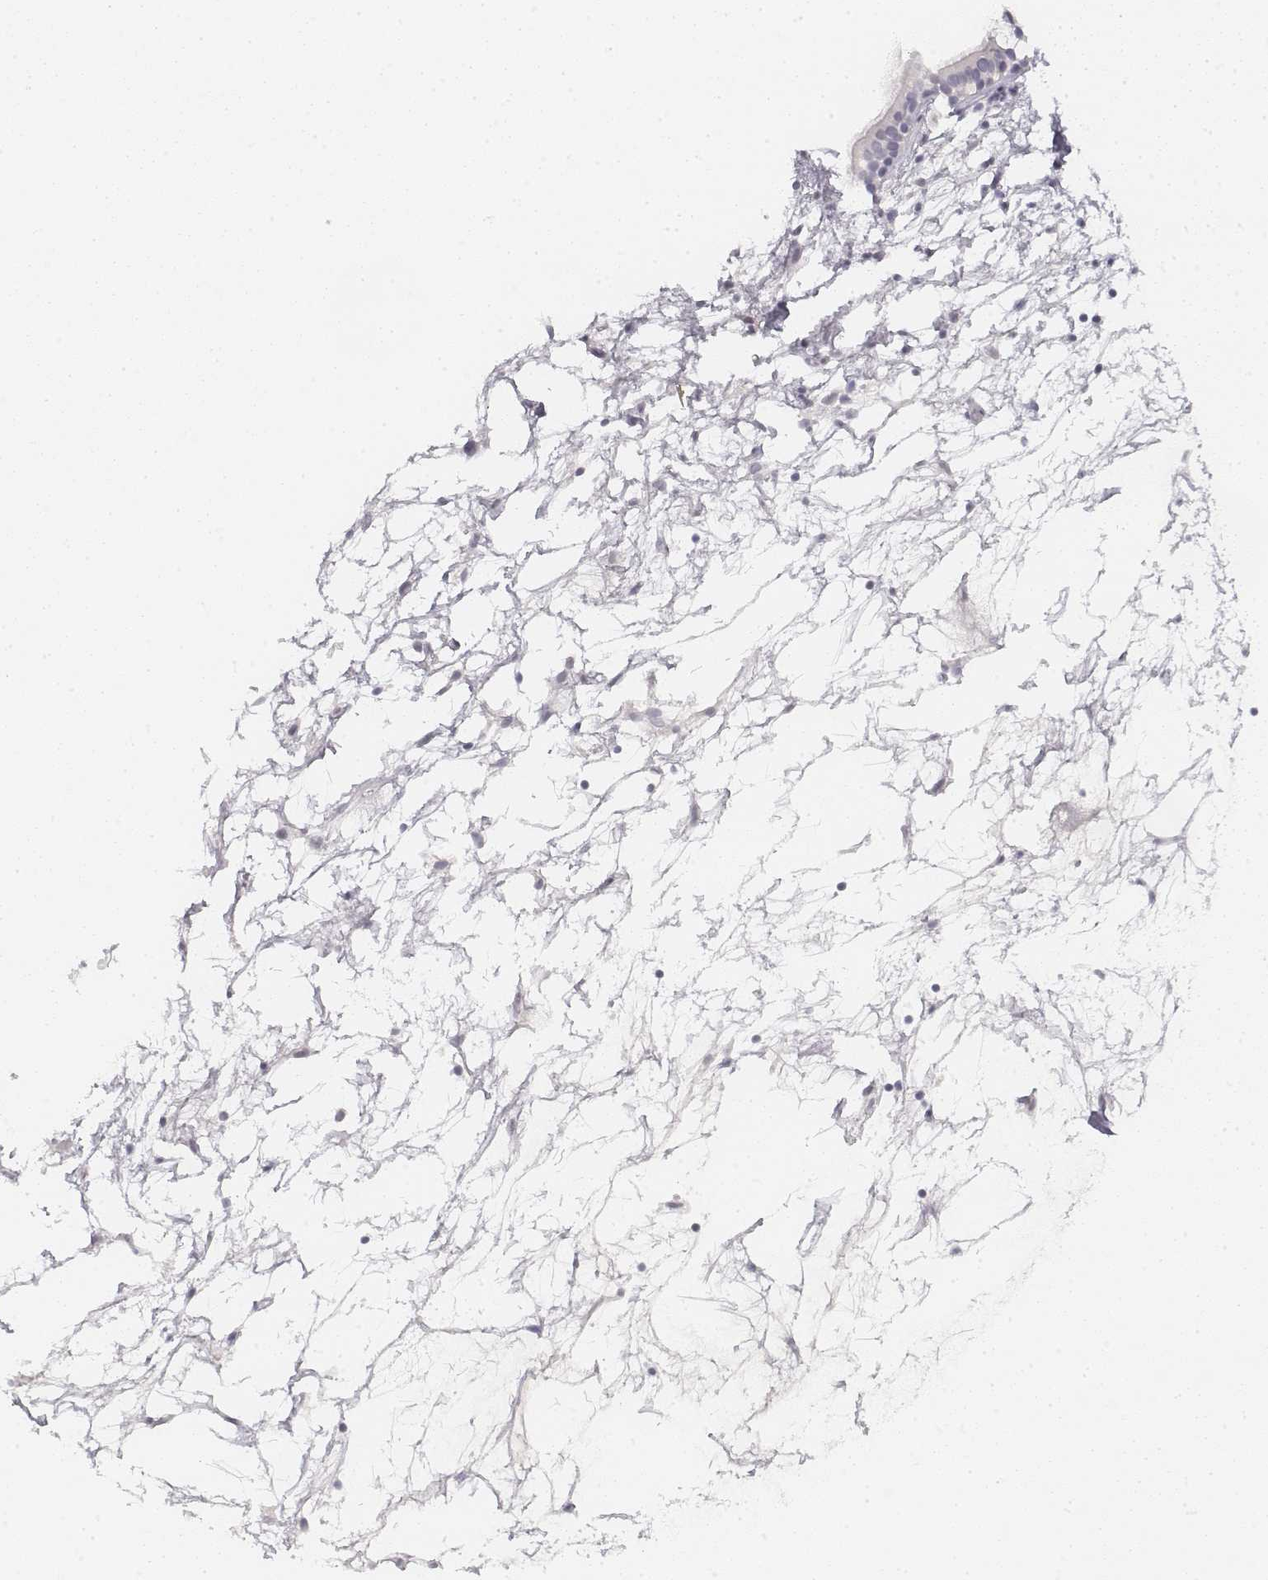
{"staining": {"intensity": "negative", "quantity": "none", "location": "none"}, "tissue": "nasopharynx", "cell_type": "Respiratory epithelial cells", "image_type": "normal", "snomed": [{"axis": "morphology", "description": "Normal tissue, NOS"}, {"axis": "topography", "description": "Nasopharynx"}], "caption": "Immunohistochemistry (IHC) histopathology image of normal human nasopharynx stained for a protein (brown), which shows no positivity in respiratory epithelial cells.", "gene": "KRTAP2", "patient": {"sex": "male", "age": 68}}